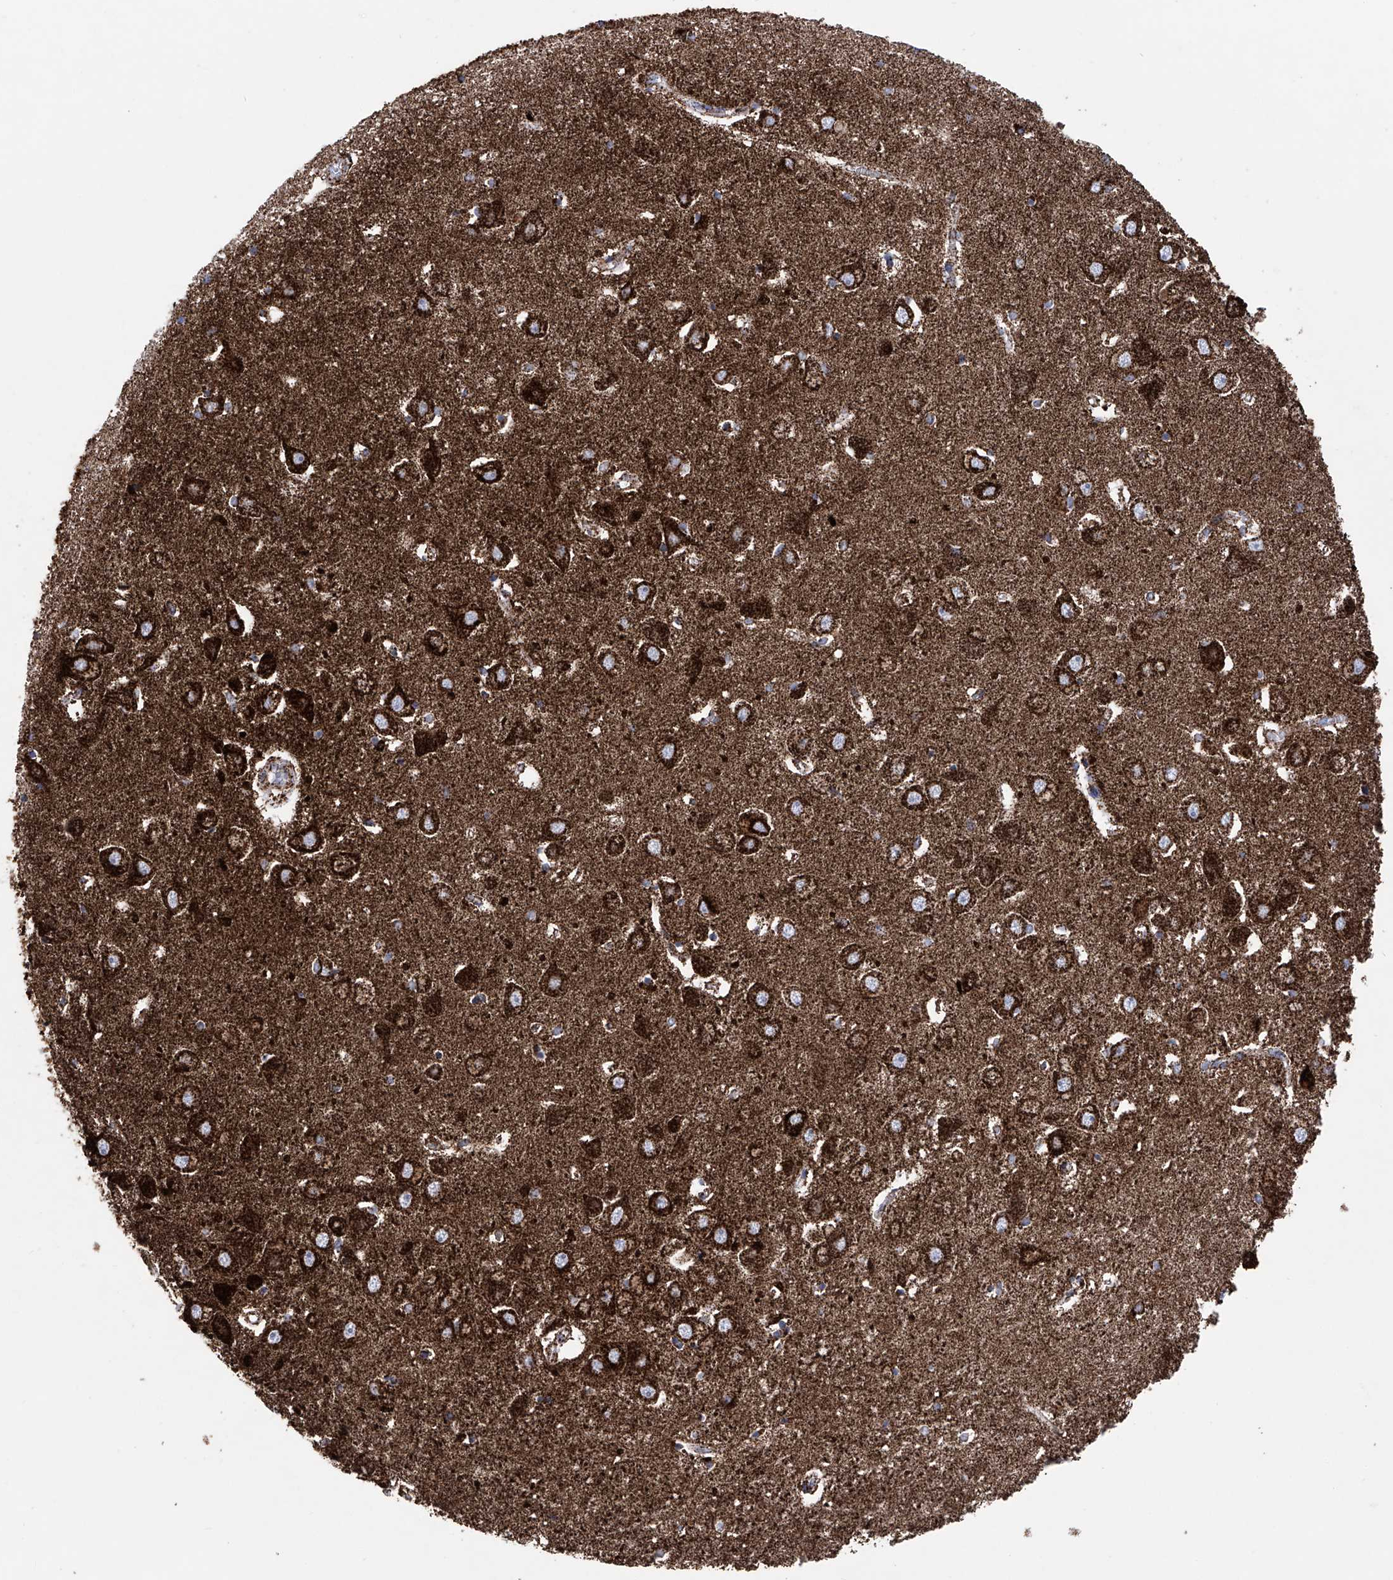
{"staining": {"intensity": "strong", "quantity": "25%-75%", "location": "cytoplasmic/membranous"}, "tissue": "hippocampus", "cell_type": "Glial cells", "image_type": "normal", "snomed": [{"axis": "morphology", "description": "Normal tissue, NOS"}, {"axis": "topography", "description": "Hippocampus"}], "caption": "DAB (3,3'-diaminobenzidine) immunohistochemical staining of benign hippocampus reveals strong cytoplasmic/membranous protein expression in approximately 25%-75% of glial cells.", "gene": "ATP5PF", "patient": {"sex": "female", "age": 64}}